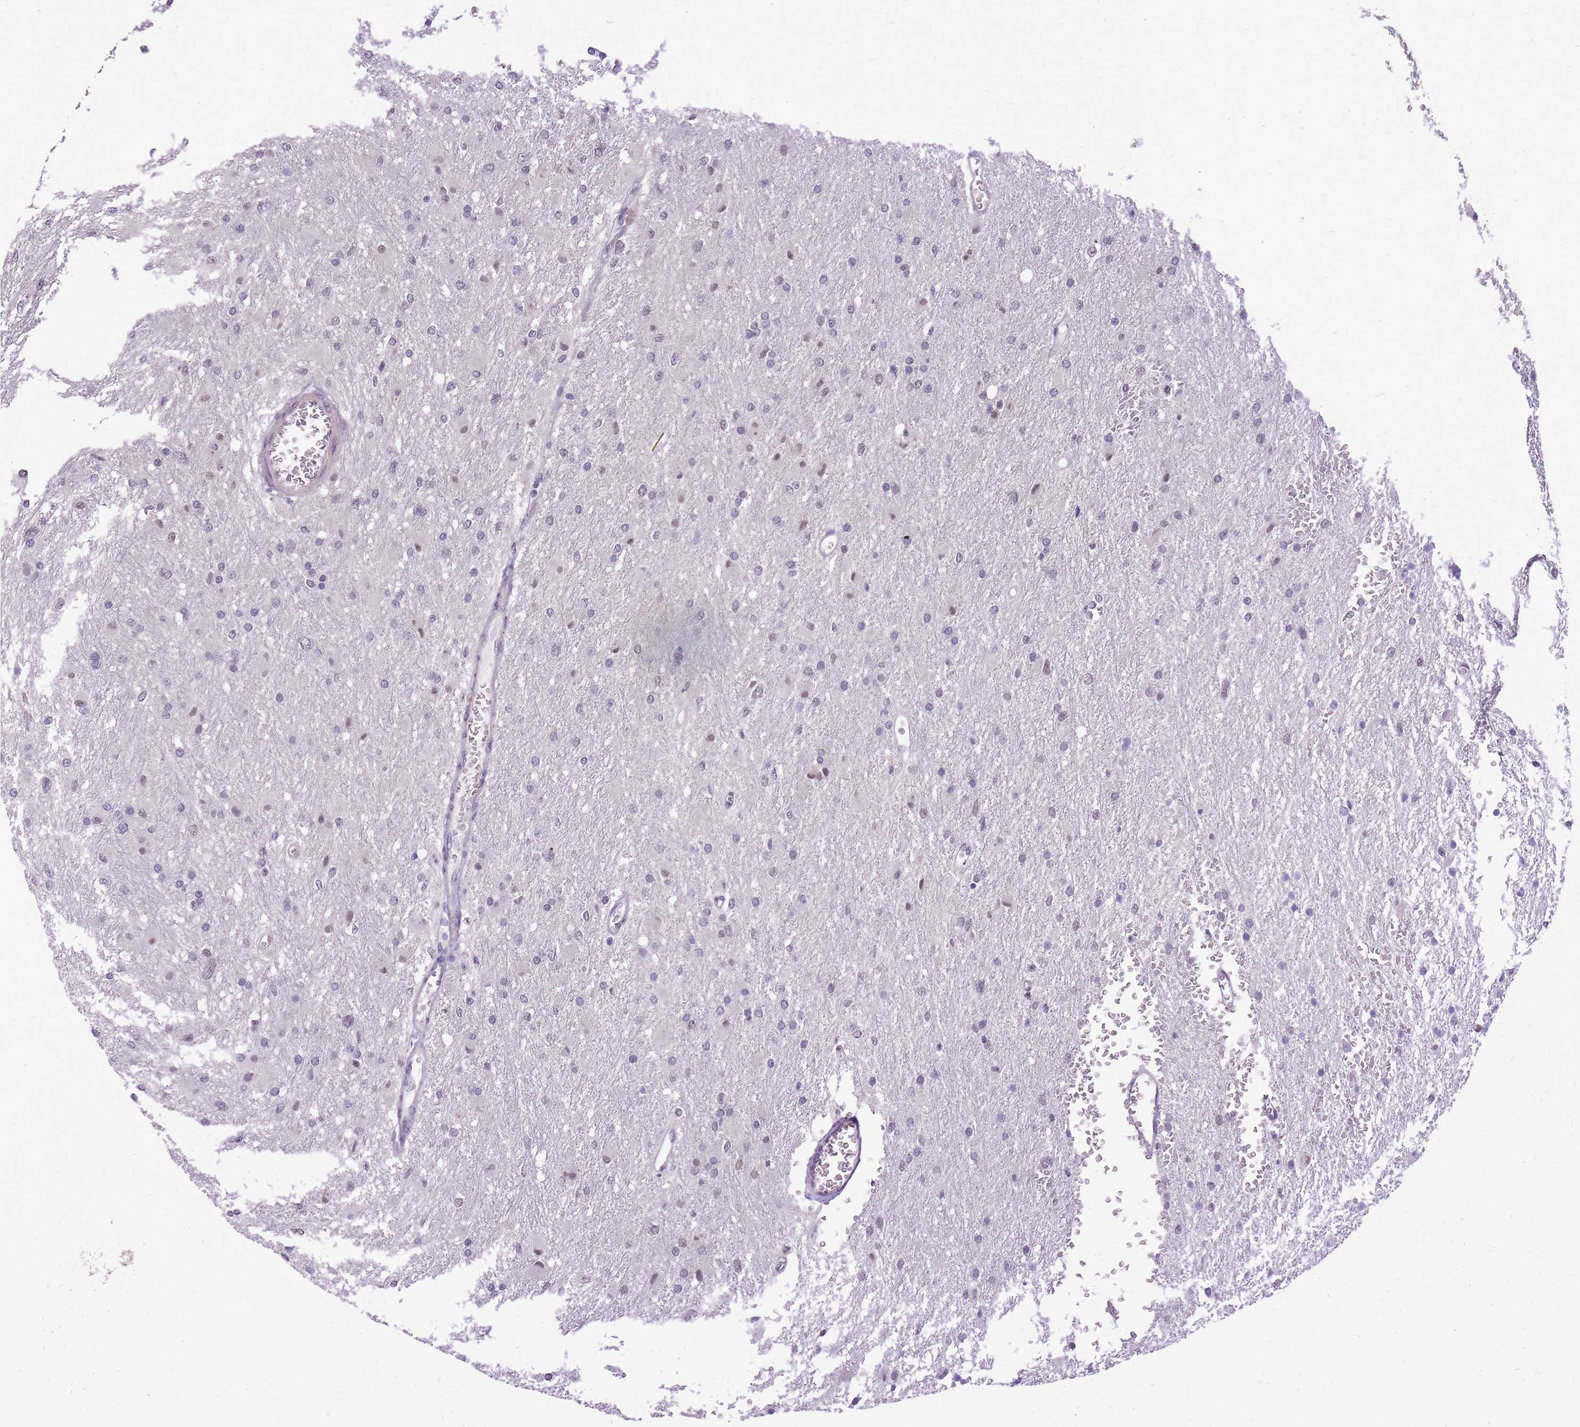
{"staining": {"intensity": "weak", "quantity": "25%-75%", "location": "nuclear"}, "tissue": "glioma", "cell_type": "Tumor cells", "image_type": "cancer", "snomed": [{"axis": "morphology", "description": "Glioma, malignant, High grade"}, {"axis": "topography", "description": "Cerebral cortex"}], "caption": "The image displays staining of glioma, revealing weak nuclear protein expression (brown color) within tumor cells.", "gene": "TIGD1", "patient": {"sex": "female", "age": 36}}